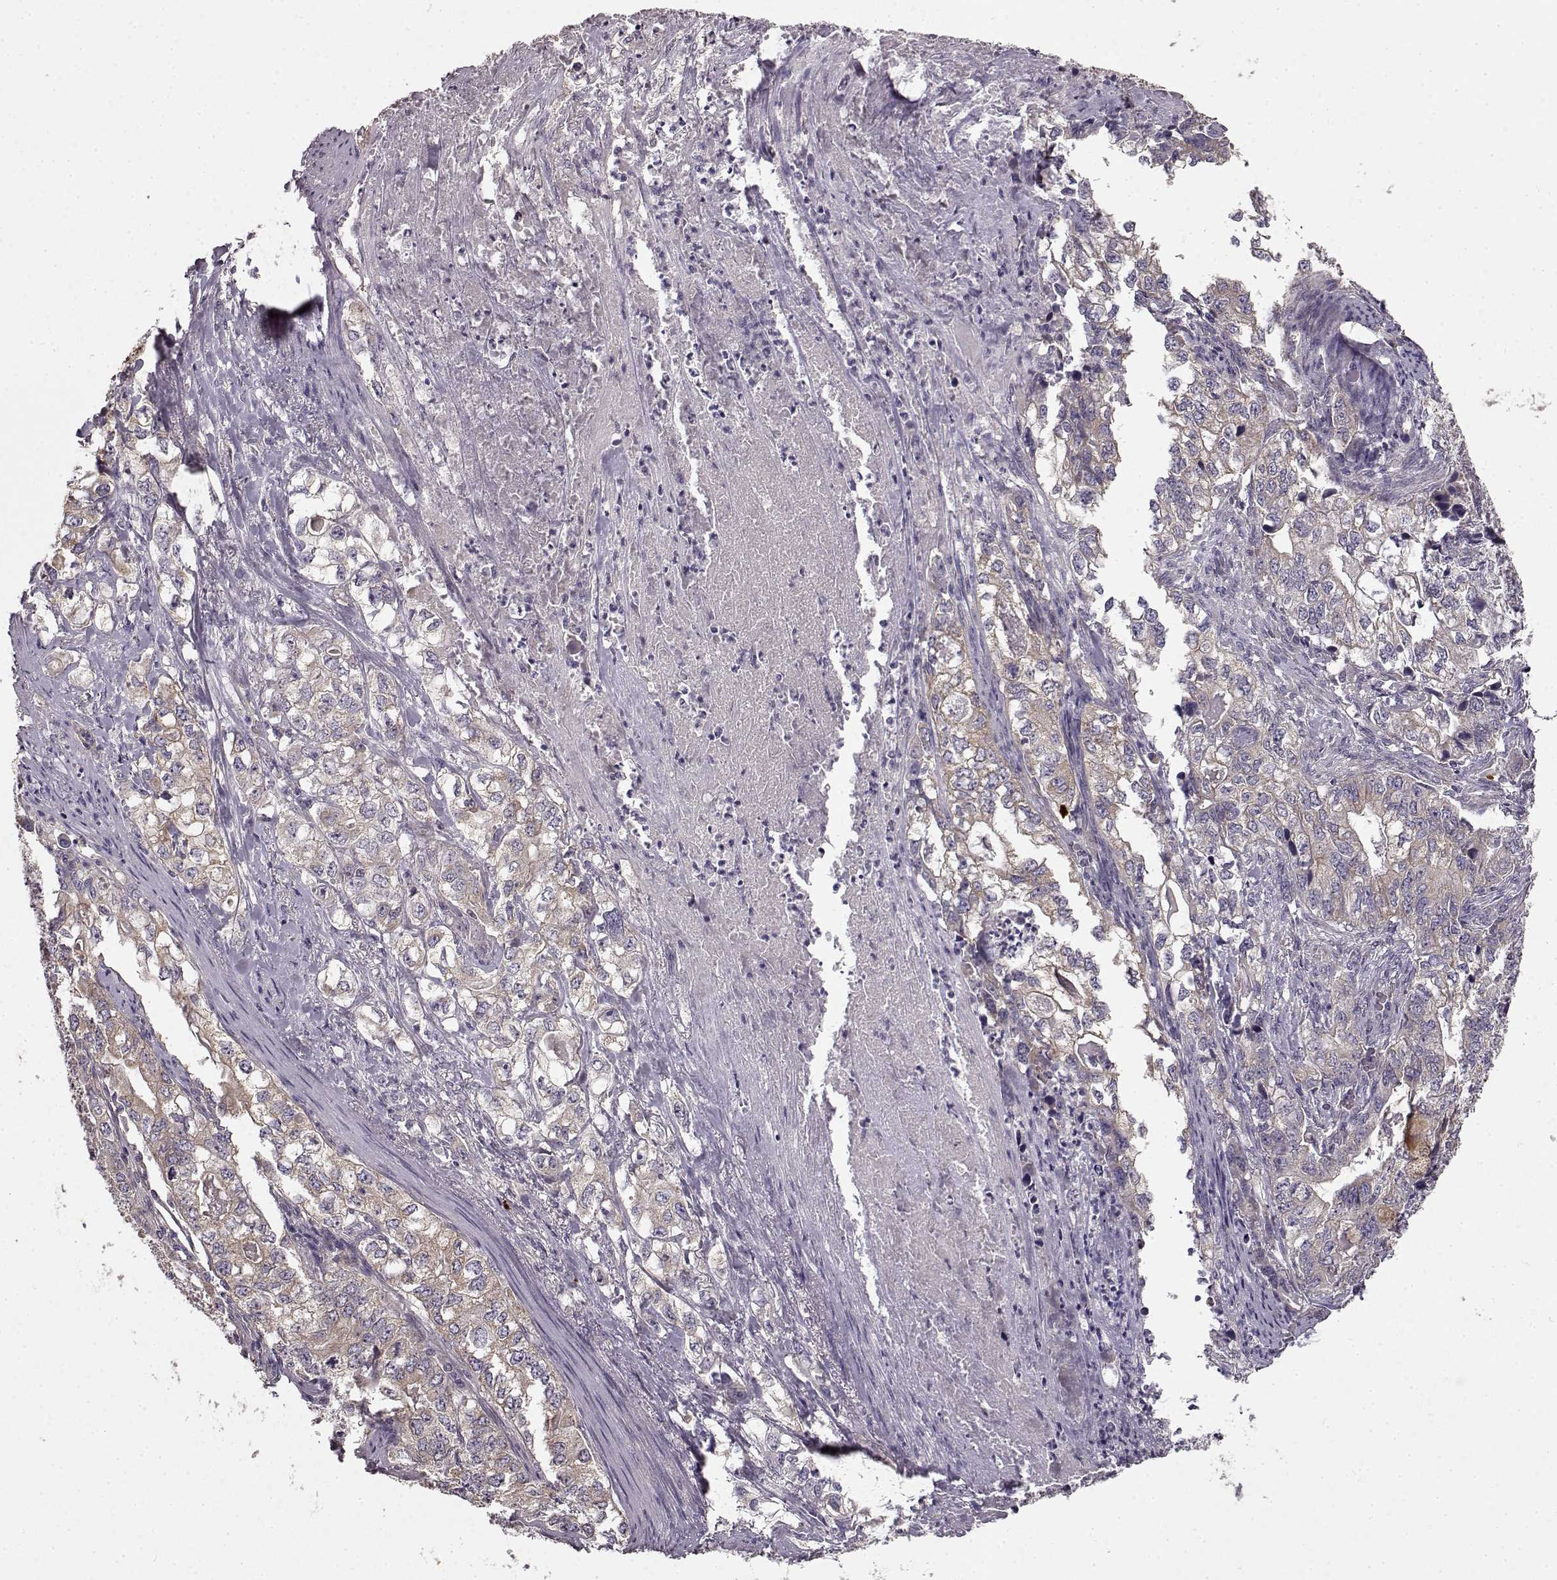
{"staining": {"intensity": "weak", "quantity": "<25%", "location": "cytoplasmic/membranous"}, "tissue": "stomach cancer", "cell_type": "Tumor cells", "image_type": "cancer", "snomed": [{"axis": "morphology", "description": "Adenocarcinoma, NOS"}, {"axis": "topography", "description": "Stomach, lower"}], "caption": "Tumor cells are negative for brown protein staining in stomach cancer (adenocarcinoma). (Immunohistochemistry (ihc), brightfield microscopy, high magnification).", "gene": "ERBB3", "patient": {"sex": "female", "age": 72}}